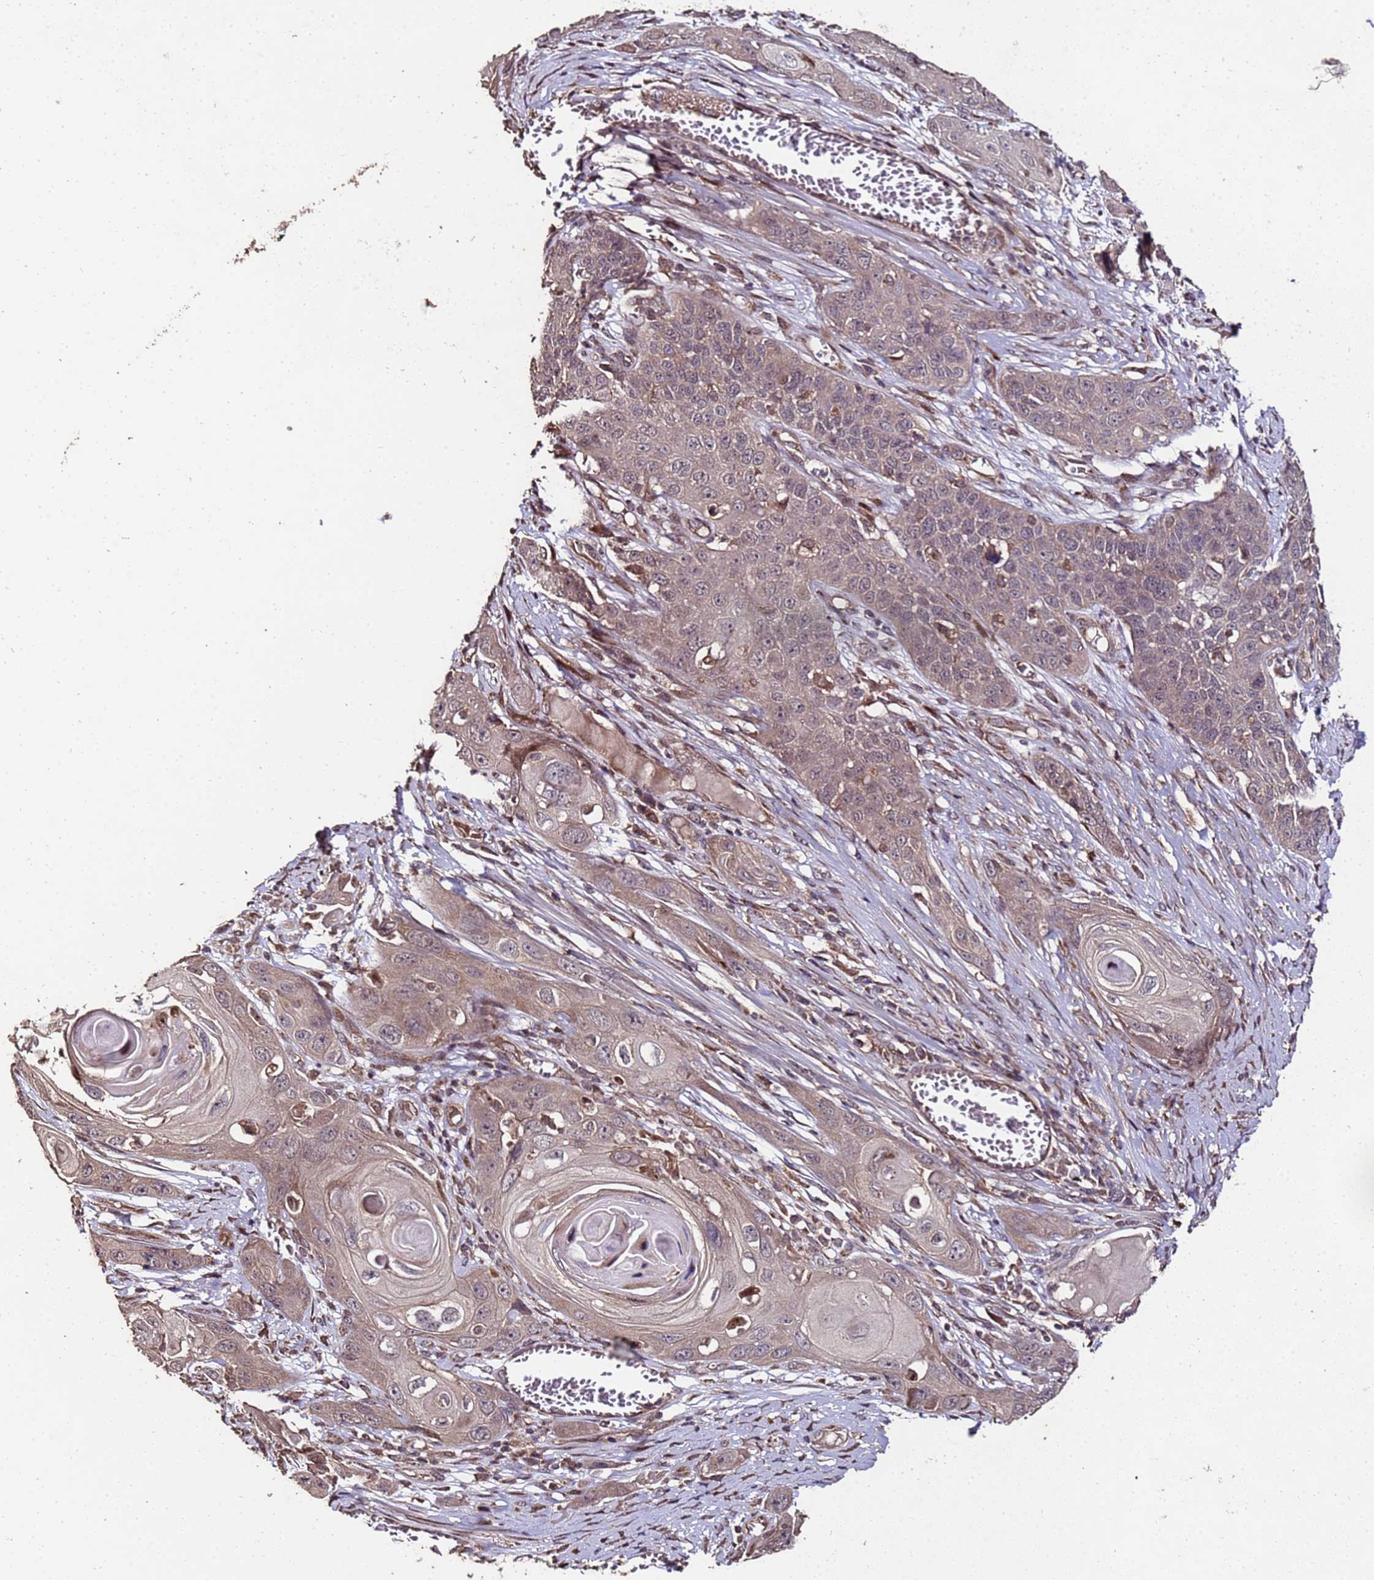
{"staining": {"intensity": "weak", "quantity": ">75%", "location": "cytoplasmic/membranous"}, "tissue": "skin cancer", "cell_type": "Tumor cells", "image_type": "cancer", "snomed": [{"axis": "morphology", "description": "Squamous cell carcinoma, NOS"}, {"axis": "topography", "description": "Skin"}], "caption": "High-power microscopy captured an immunohistochemistry (IHC) micrograph of squamous cell carcinoma (skin), revealing weak cytoplasmic/membranous positivity in about >75% of tumor cells.", "gene": "PRODH", "patient": {"sex": "male", "age": 55}}